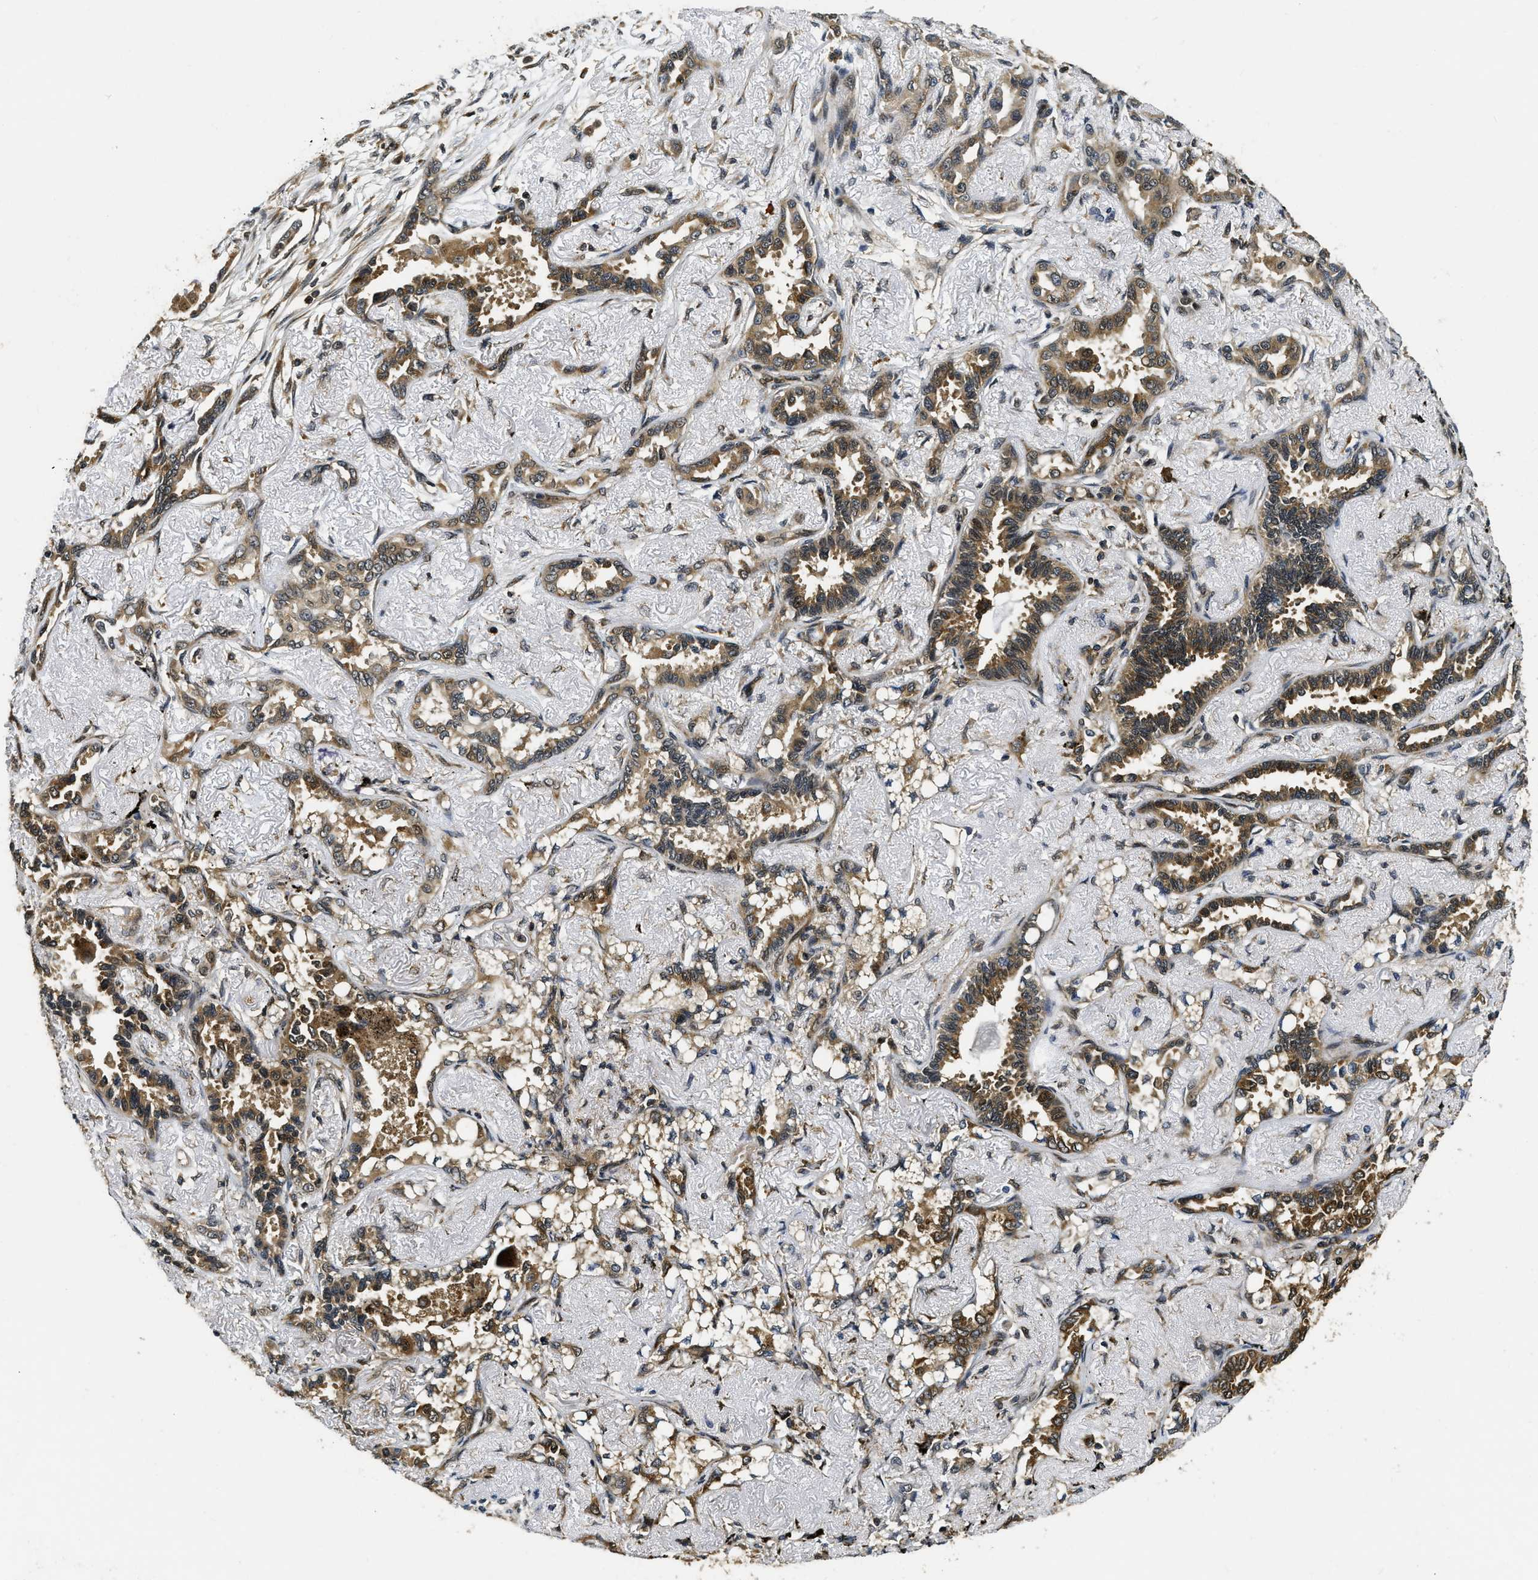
{"staining": {"intensity": "moderate", "quantity": ">75%", "location": "cytoplasmic/membranous"}, "tissue": "lung cancer", "cell_type": "Tumor cells", "image_type": "cancer", "snomed": [{"axis": "morphology", "description": "Adenocarcinoma, NOS"}, {"axis": "topography", "description": "Lung"}], "caption": "Protein expression by immunohistochemistry reveals moderate cytoplasmic/membranous positivity in about >75% of tumor cells in lung adenocarcinoma.", "gene": "ADSL", "patient": {"sex": "male", "age": 59}}